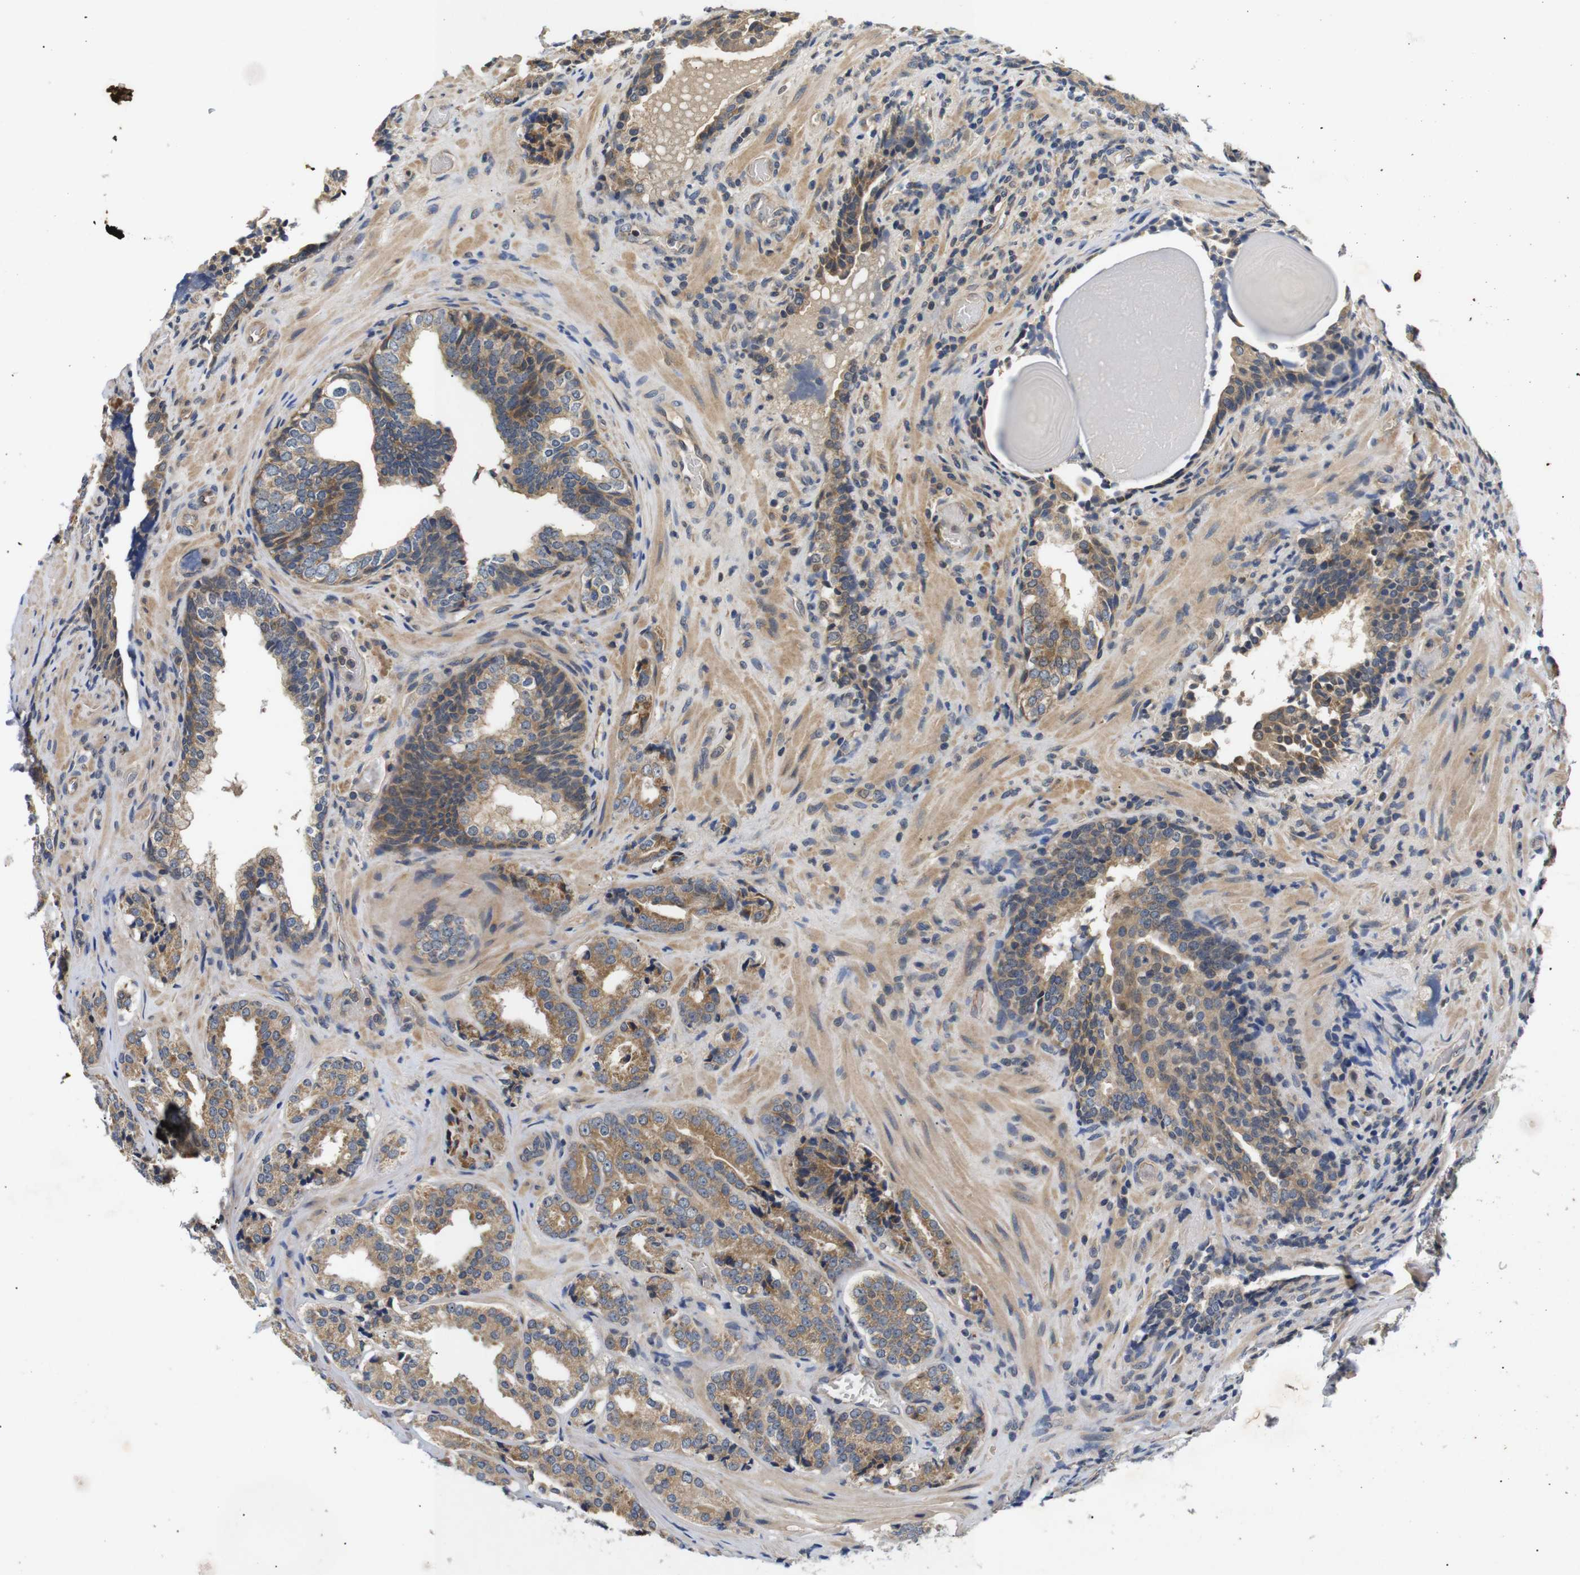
{"staining": {"intensity": "moderate", "quantity": ">75%", "location": "cytoplasmic/membranous"}, "tissue": "prostate cancer", "cell_type": "Tumor cells", "image_type": "cancer", "snomed": [{"axis": "morphology", "description": "Adenocarcinoma, High grade"}, {"axis": "topography", "description": "Prostate"}], "caption": "Immunohistochemical staining of human adenocarcinoma (high-grade) (prostate) demonstrates medium levels of moderate cytoplasmic/membranous positivity in approximately >75% of tumor cells.", "gene": "RIPK1", "patient": {"sex": "male", "age": 60}}